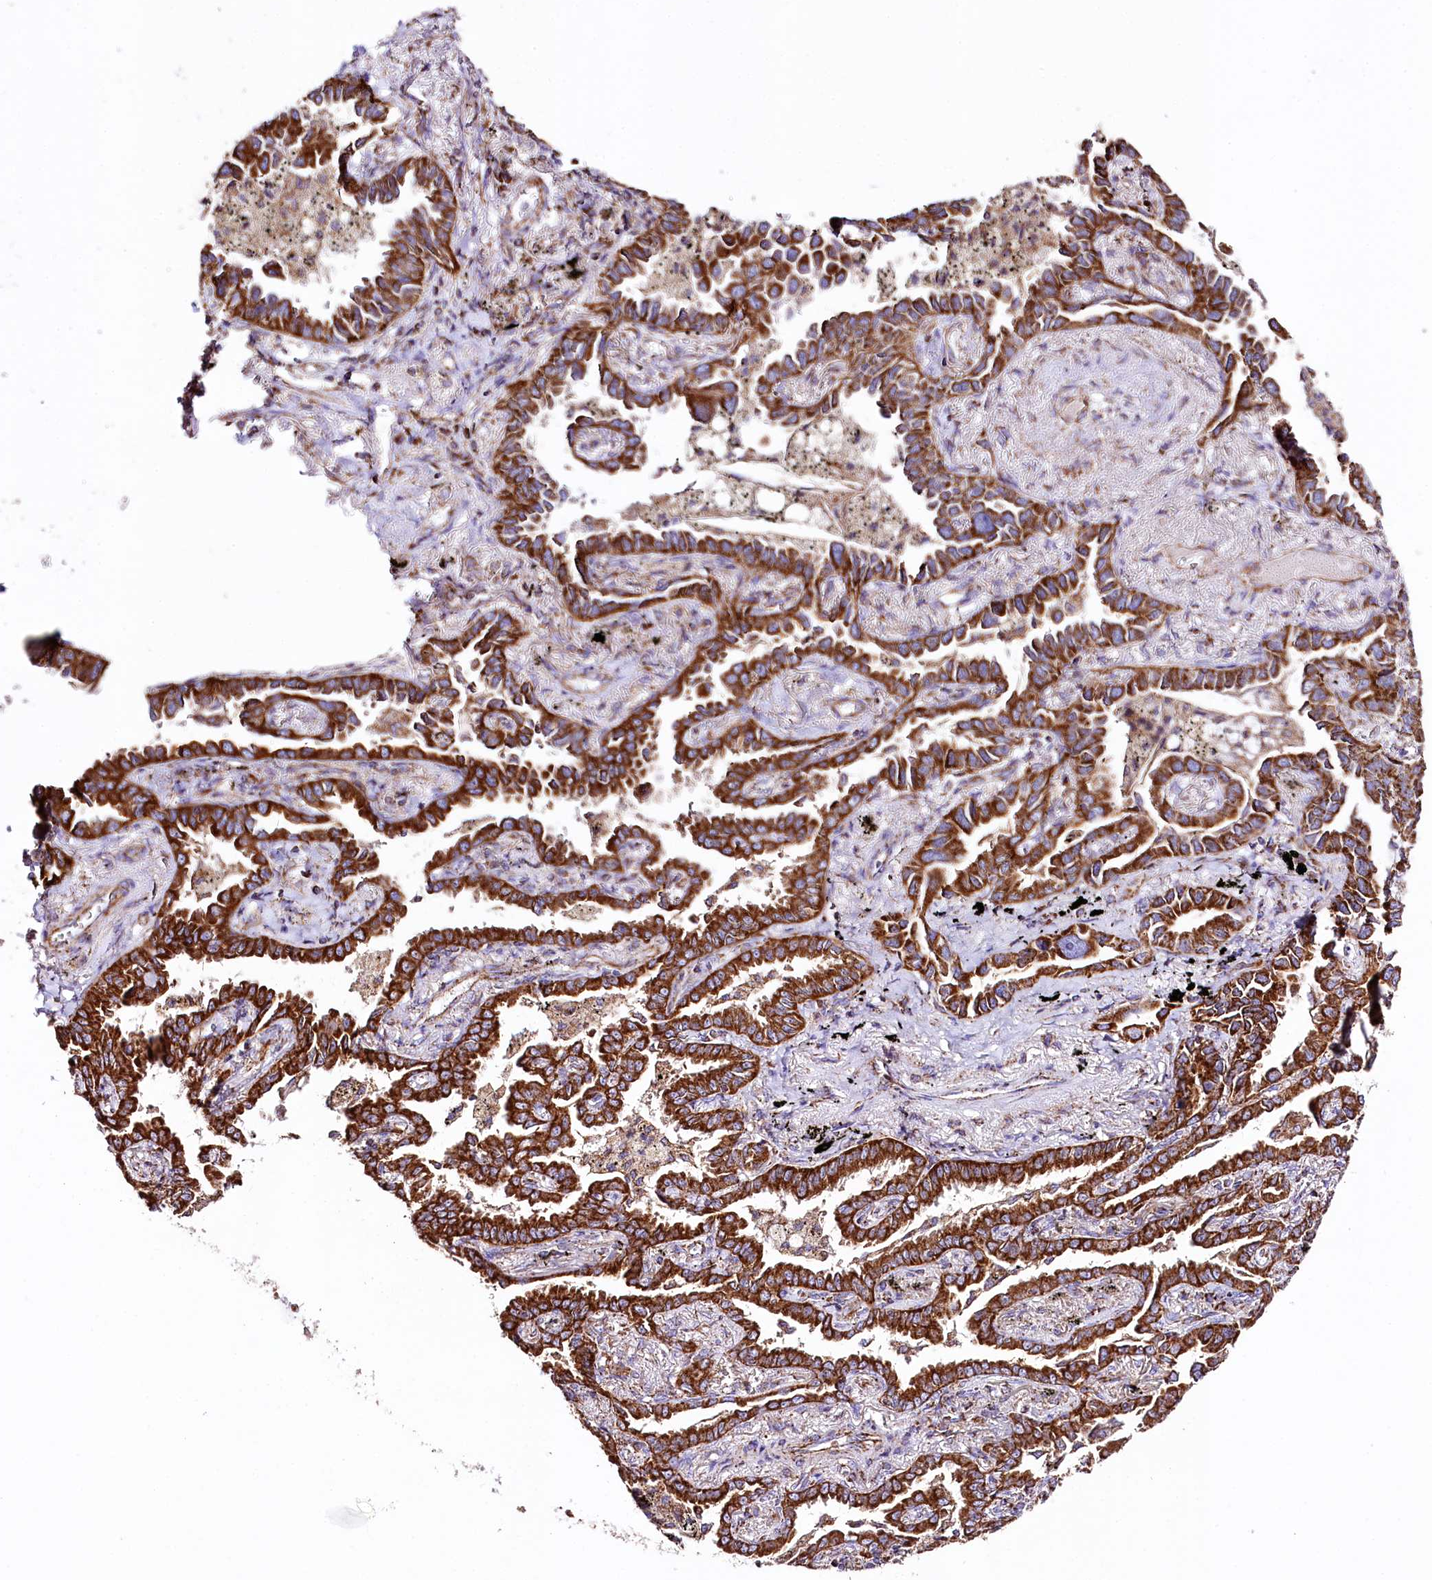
{"staining": {"intensity": "strong", "quantity": ">75%", "location": "cytoplasmic/membranous"}, "tissue": "lung cancer", "cell_type": "Tumor cells", "image_type": "cancer", "snomed": [{"axis": "morphology", "description": "Adenocarcinoma, NOS"}, {"axis": "topography", "description": "Lung"}], "caption": "A high-resolution micrograph shows IHC staining of adenocarcinoma (lung), which demonstrates strong cytoplasmic/membranous staining in approximately >75% of tumor cells. The staining was performed using DAB, with brown indicating positive protein expression. Nuclei are stained blue with hematoxylin.", "gene": "APLP2", "patient": {"sex": "male", "age": 67}}